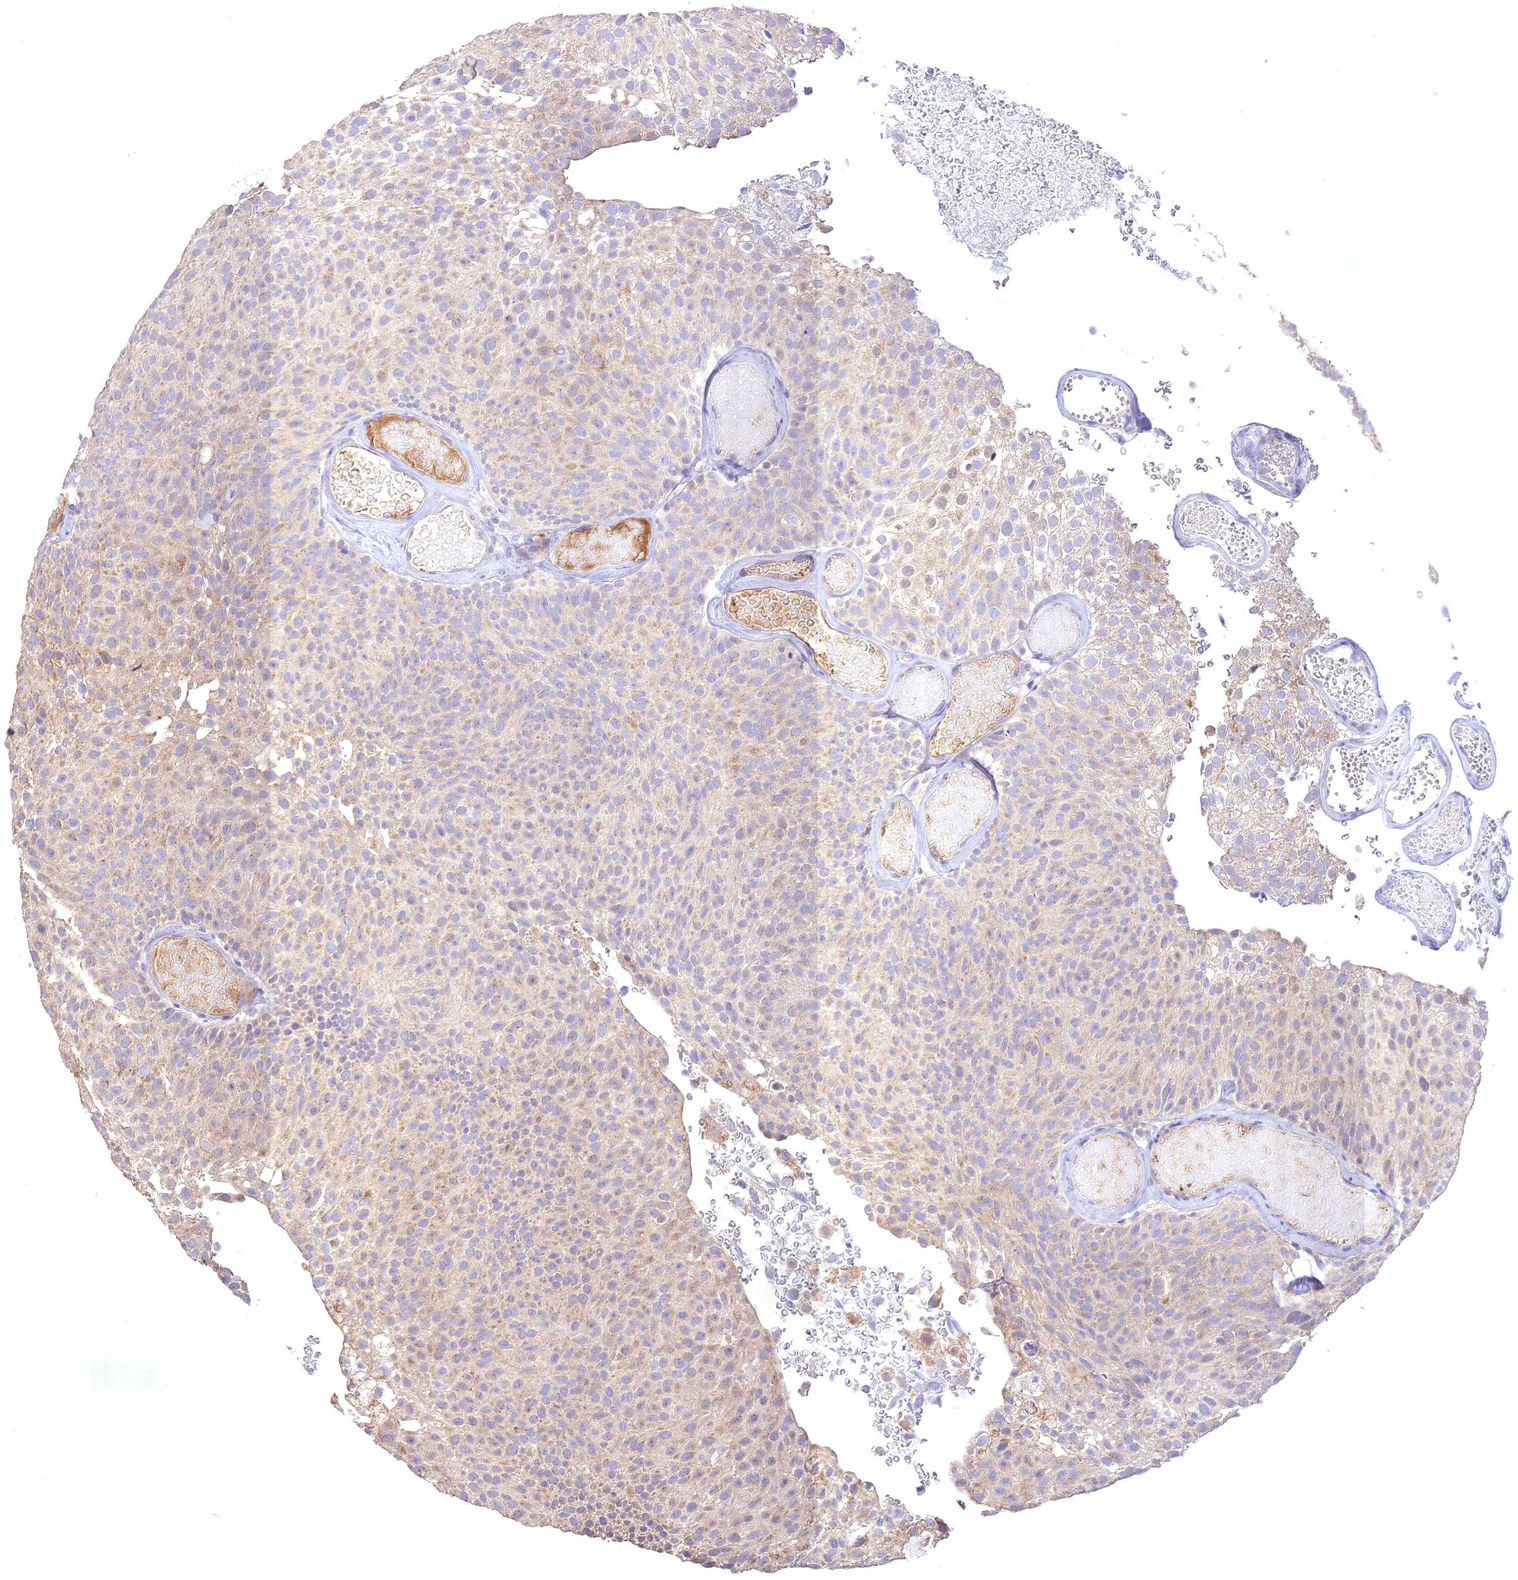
{"staining": {"intensity": "moderate", "quantity": "<25%", "location": "cytoplasmic/membranous"}, "tissue": "urothelial cancer", "cell_type": "Tumor cells", "image_type": "cancer", "snomed": [{"axis": "morphology", "description": "Urothelial carcinoma, Low grade"}, {"axis": "topography", "description": "Urinary bladder"}], "caption": "Immunohistochemical staining of low-grade urothelial carcinoma reveals low levels of moderate cytoplasmic/membranous staining in approximately <25% of tumor cells.", "gene": "NUDT8", "patient": {"sex": "male", "age": 78}}